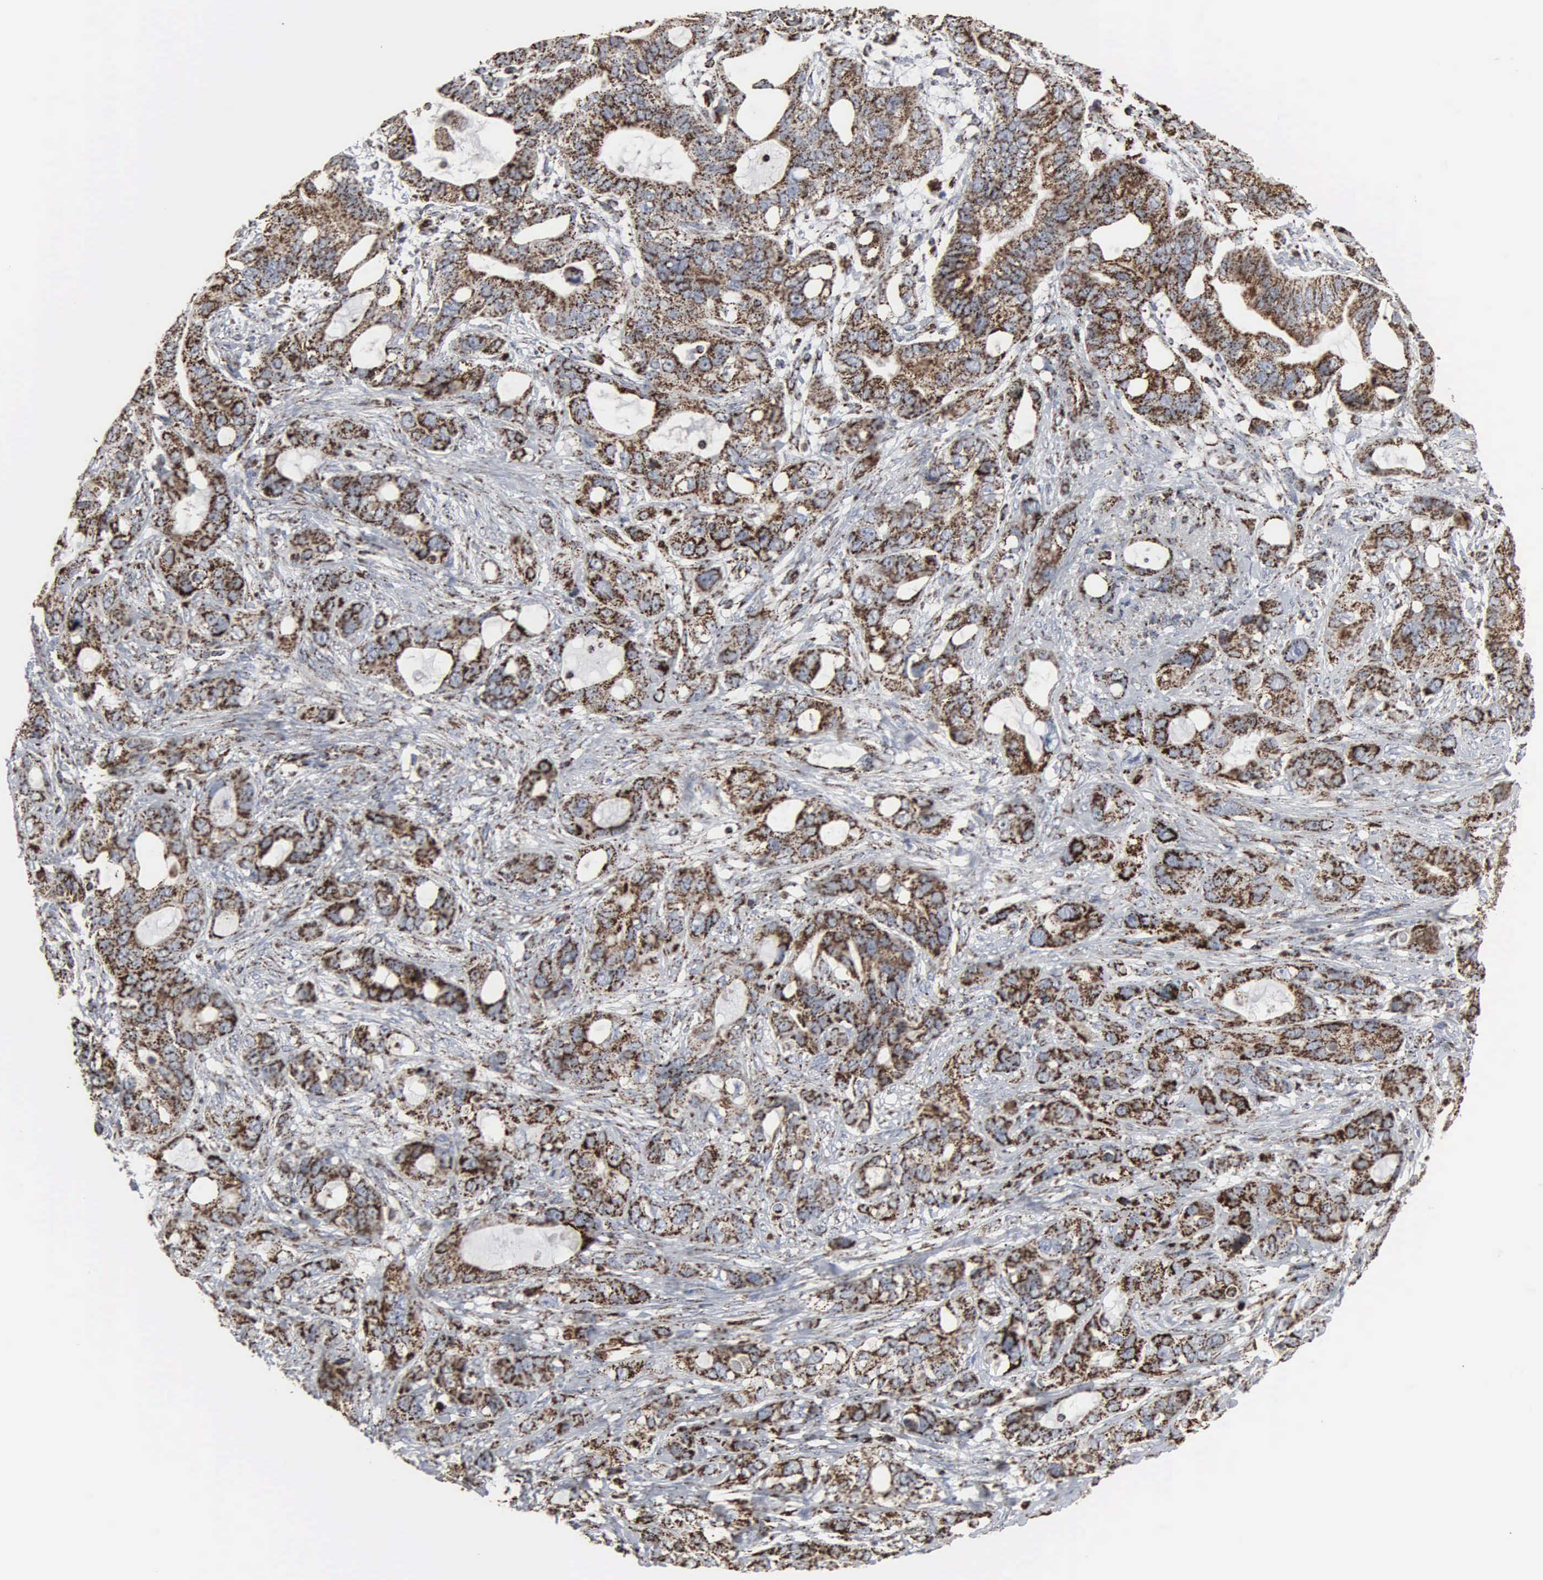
{"staining": {"intensity": "strong", "quantity": ">75%", "location": "cytoplasmic/membranous"}, "tissue": "stomach cancer", "cell_type": "Tumor cells", "image_type": "cancer", "snomed": [{"axis": "morphology", "description": "Adenocarcinoma, NOS"}, {"axis": "topography", "description": "Stomach, upper"}], "caption": "The immunohistochemical stain shows strong cytoplasmic/membranous expression in tumor cells of stomach cancer (adenocarcinoma) tissue.", "gene": "HSPA9", "patient": {"sex": "male", "age": 47}}